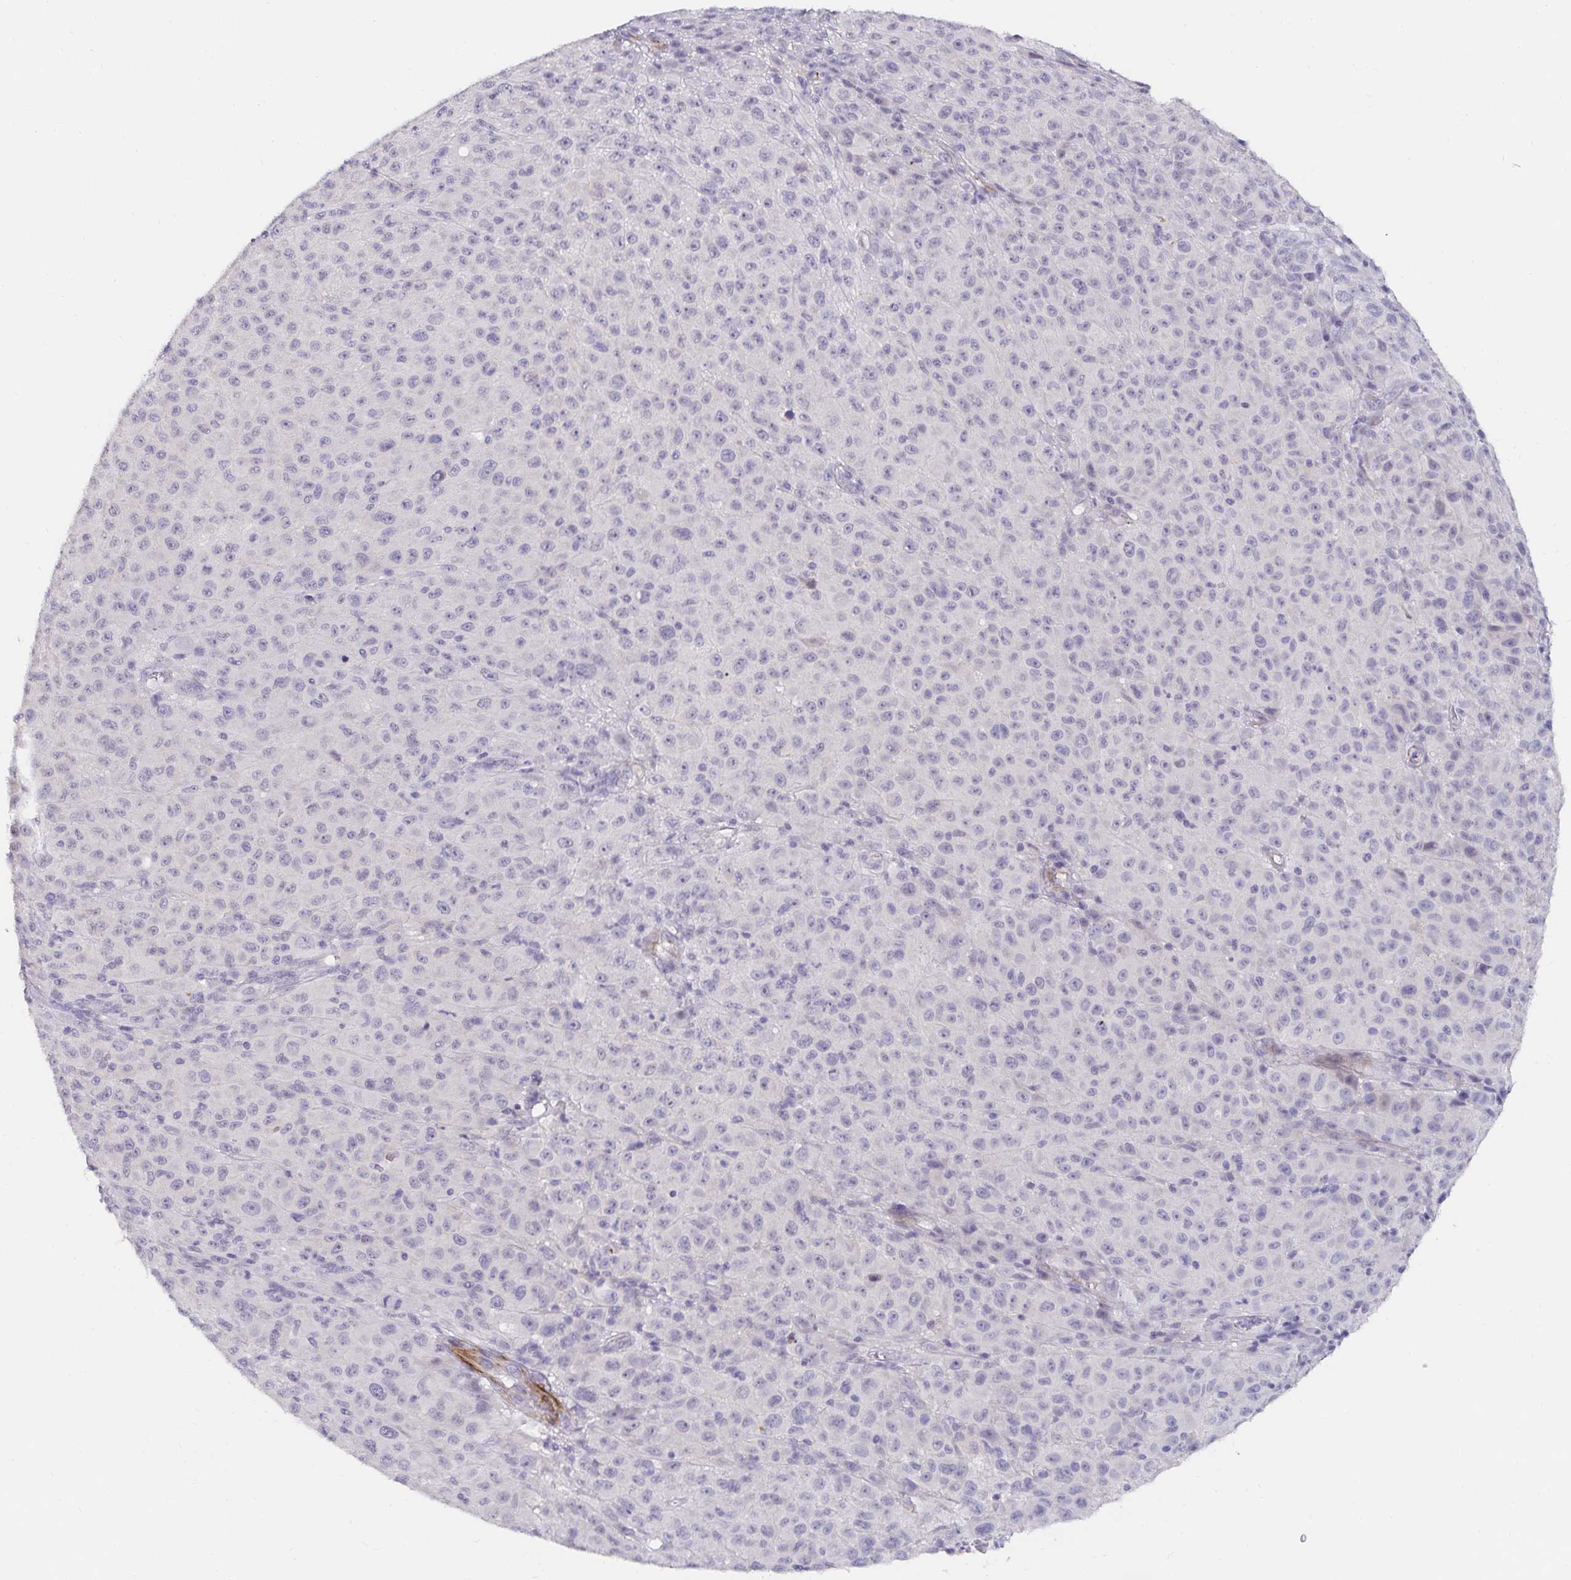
{"staining": {"intensity": "negative", "quantity": "none", "location": "none"}, "tissue": "melanoma", "cell_type": "Tumor cells", "image_type": "cancer", "snomed": [{"axis": "morphology", "description": "Malignant melanoma, NOS"}, {"axis": "topography", "description": "Skin"}], "caption": "The photomicrograph displays no significant positivity in tumor cells of melanoma.", "gene": "PDX1", "patient": {"sex": "male", "age": 73}}